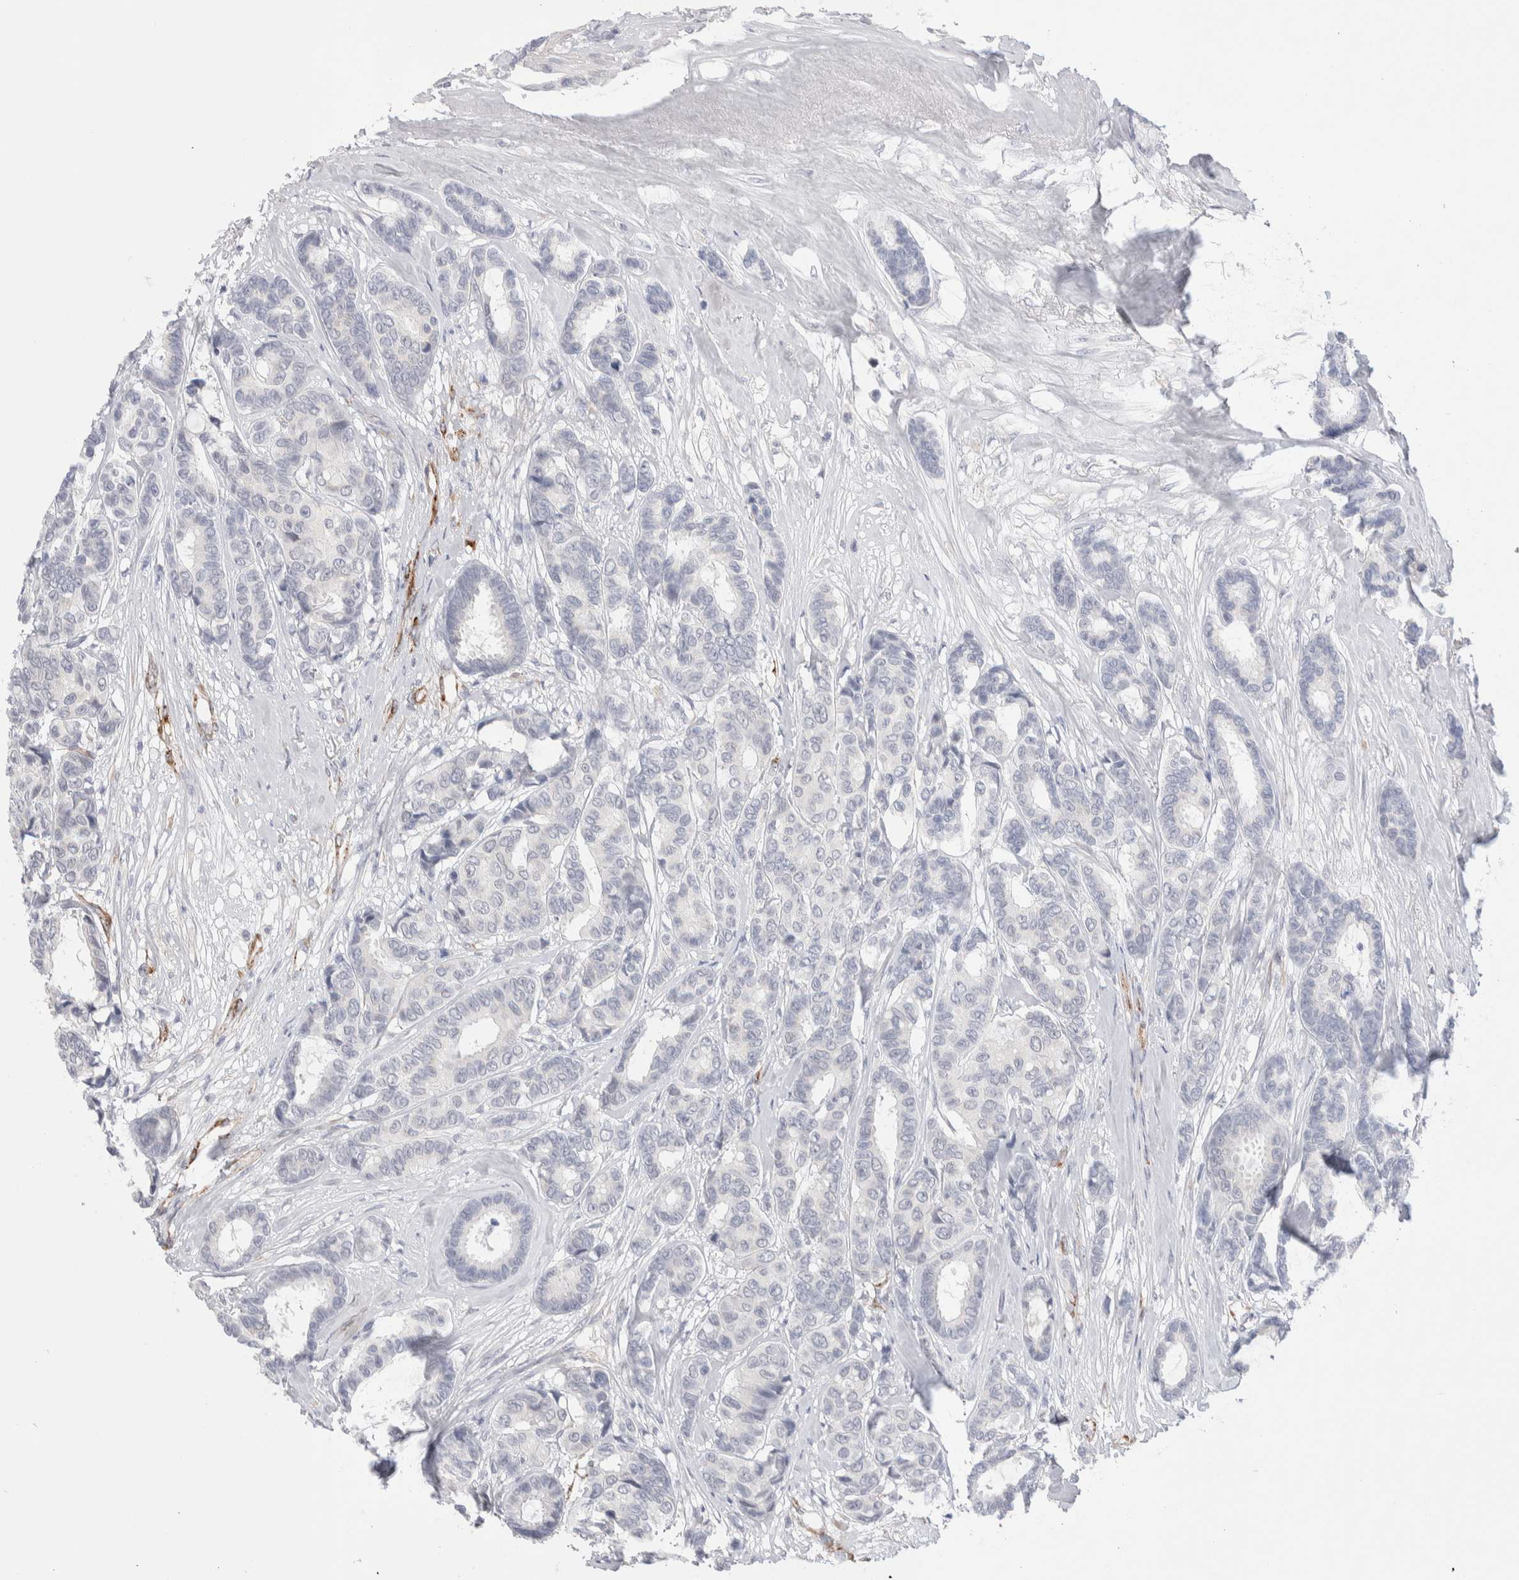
{"staining": {"intensity": "negative", "quantity": "none", "location": "none"}, "tissue": "breast cancer", "cell_type": "Tumor cells", "image_type": "cancer", "snomed": [{"axis": "morphology", "description": "Duct carcinoma"}, {"axis": "topography", "description": "Breast"}], "caption": "IHC micrograph of breast intraductal carcinoma stained for a protein (brown), which demonstrates no expression in tumor cells.", "gene": "SEPTIN4", "patient": {"sex": "female", "age": 87}}